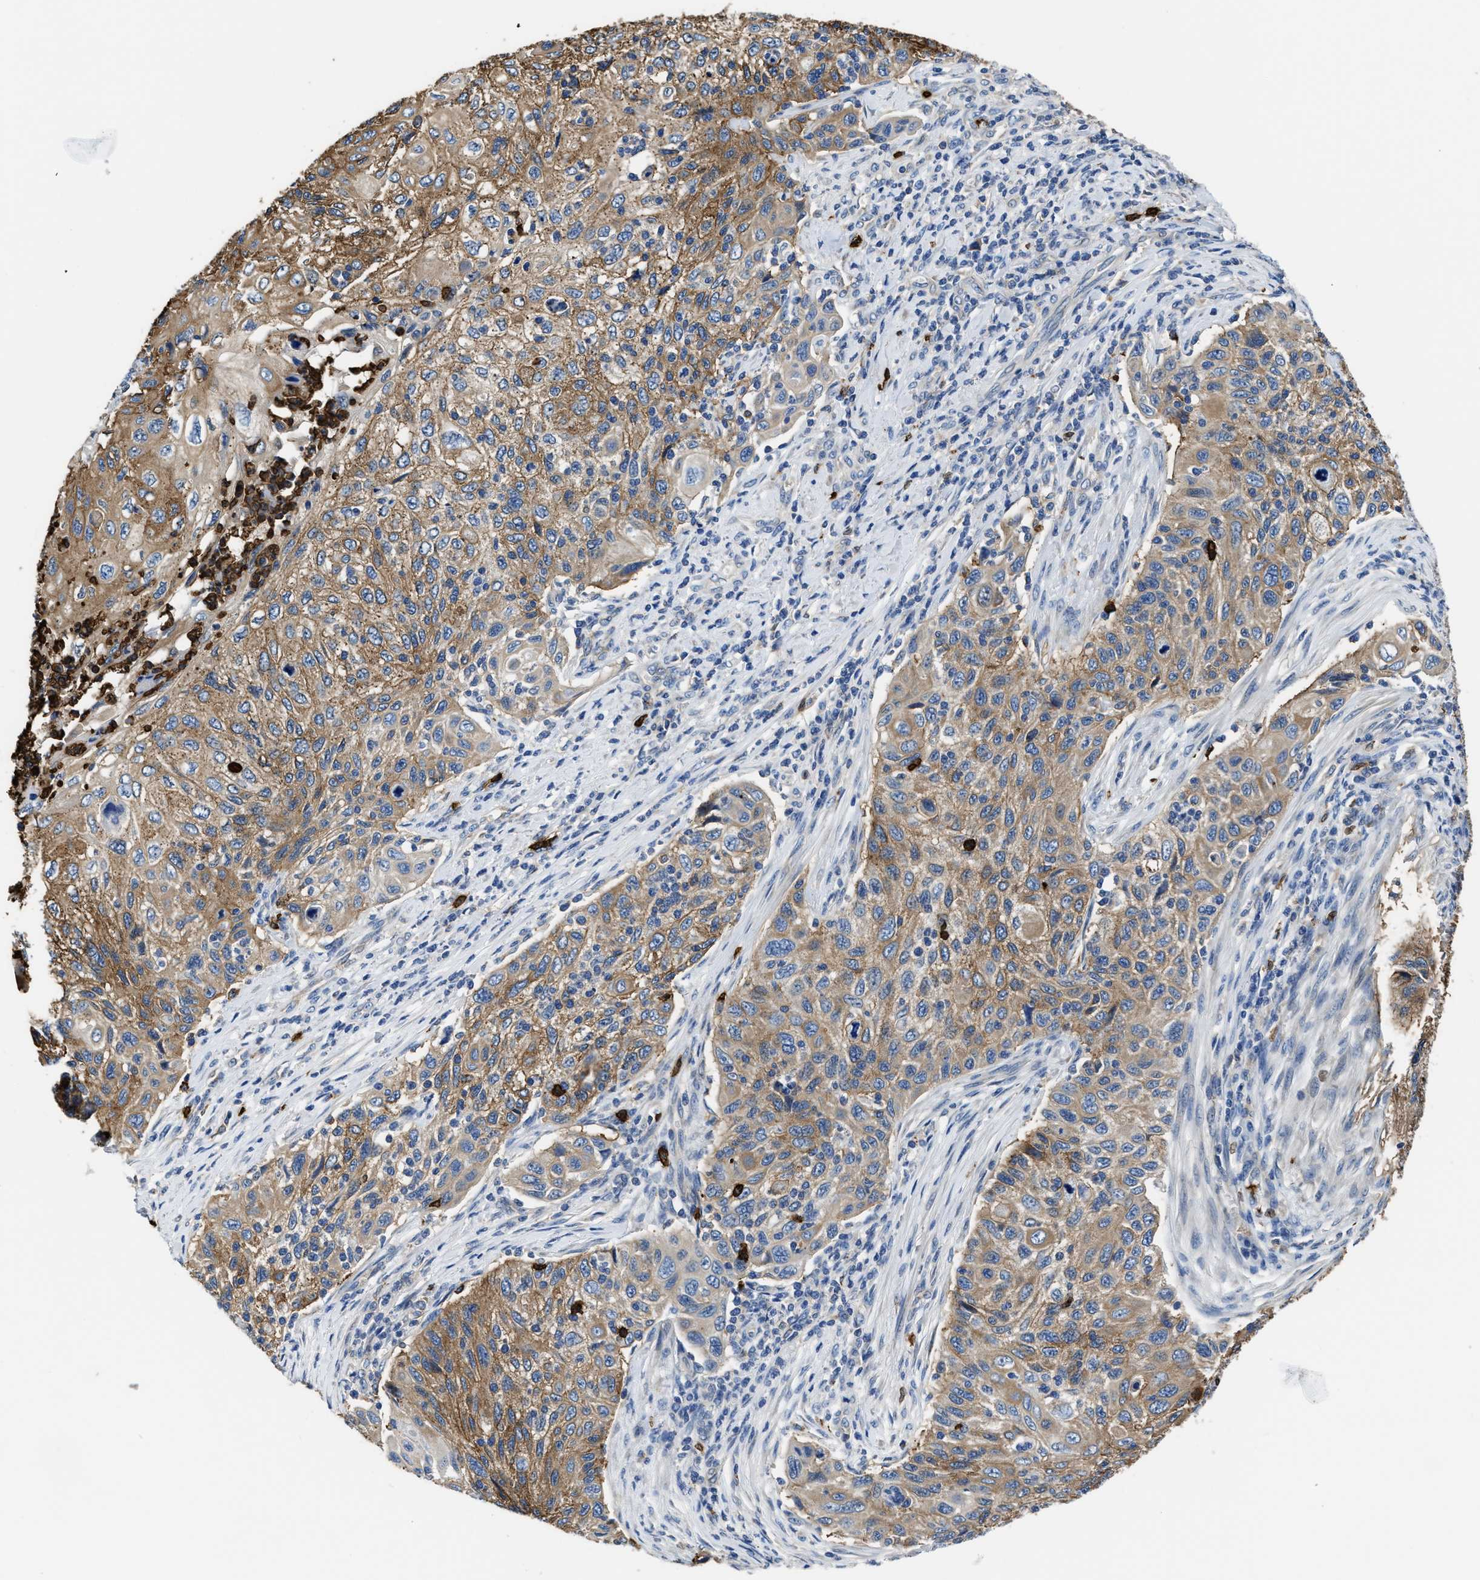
{"staining": {"intensity": "moderate", "quantity": ">75%", "location": "cytoplasmic/membranous"}, "tissue": "cervical cancer", "cell_type": "Tumor cells", "image_type": "cancer", "snomed": [{"axis": "morphology", "description": "Squamous cell carcinoma, NOS"}, {"axis": "topography", "description": "Cervix"}], "caption": "This histopathology image exhibits IHC staining of human squamous cell carcinoma (cervical), with medium moderate cytoplasmic/membranous staining in approximately >75% of tumor cells.", "gene": "TRAF6", "patient": {"sex": "female", "age": 70}}